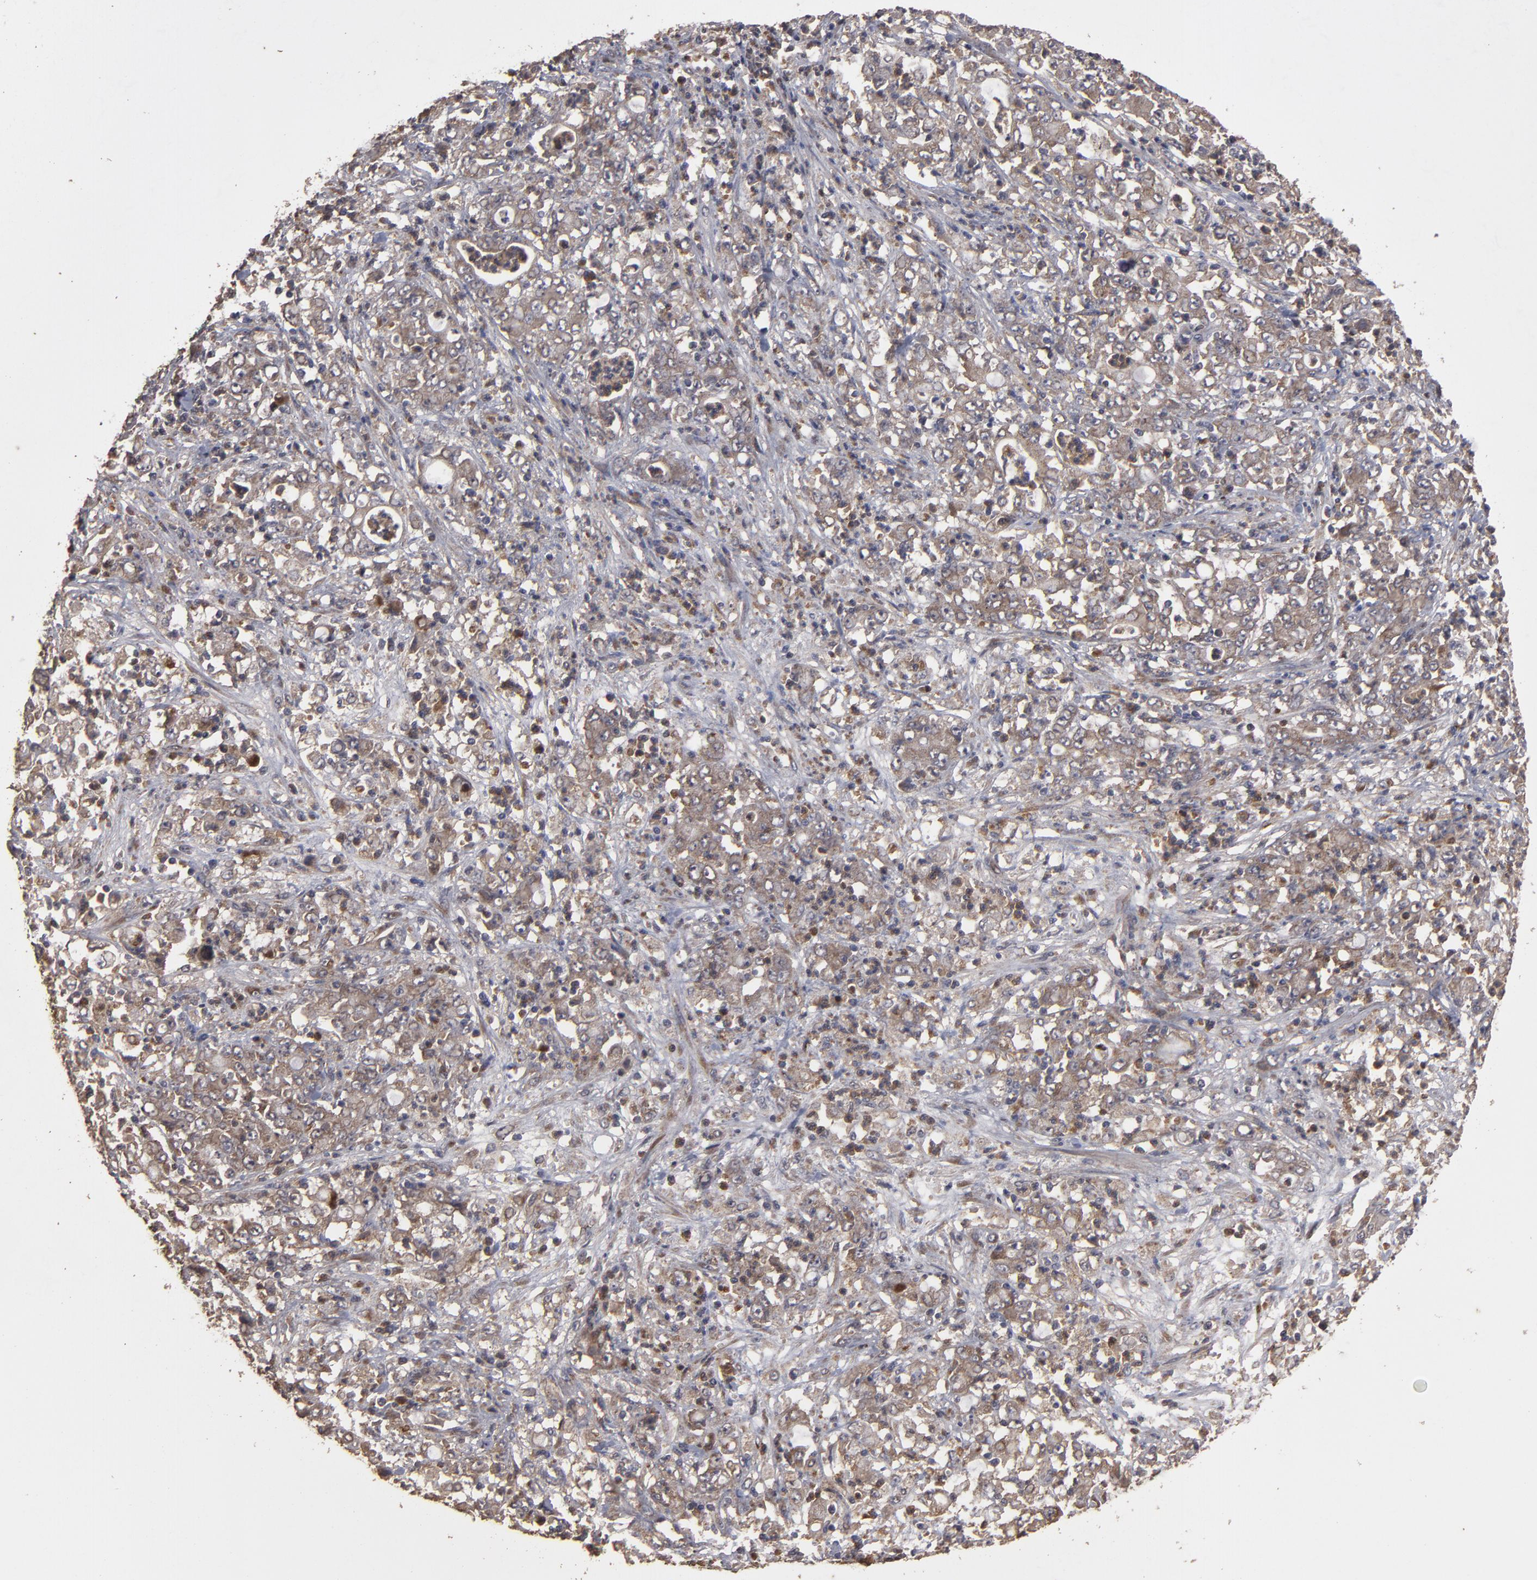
{"staining": {"intensity": "weak", "quantity": ">75%", "location": "cytoplasmic/membranous"}, "tissue": "stomach cancer", "cell_type": "Tumor cells", "image_type": "cancer", "snomed": [{"axis": "morphology", "description": "Adenocarcinoma, NOS"}, {"axis": "topography", "description": "Stomach, lower"}], "caption": "This micrograph demonstrates adenocarcinoma (stomach) stained with IHC to label a protein in brown. The cytoplasmic/membranous of tumor cells show weak positivity for the protein. Nuclei are counter-stained blue.", "gene": "MMP2", "patient": {"sex": "female", "age": 71}}